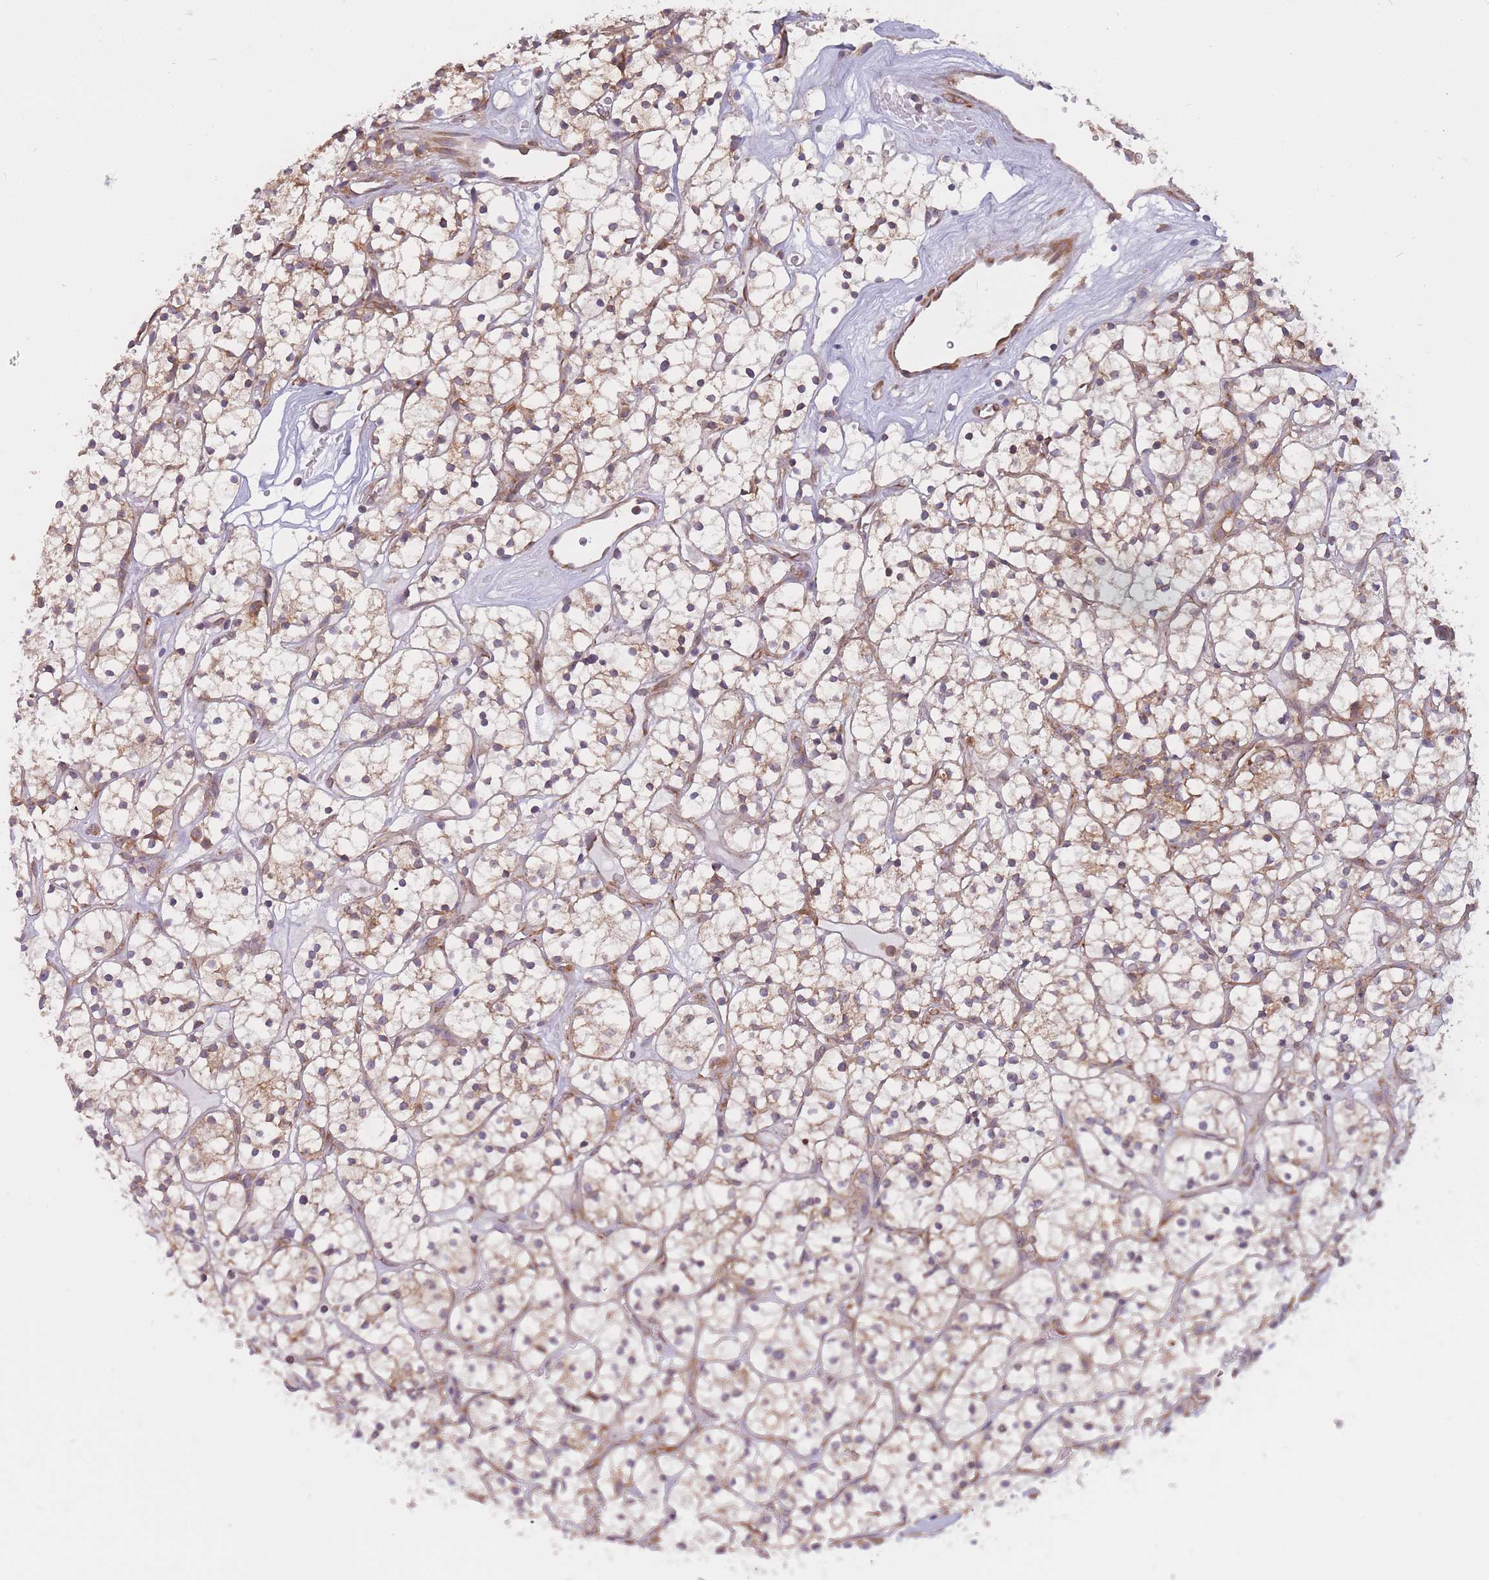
{"staining": {"intensity": "moderate", "quantity": ">75%", "location": "cytoplasmic/membranous"}, "tissue": "renal cancer", "cell_type": "Tumor cells", "image_type": "cancer", "snomed": [{"axis": "morphology", "description": "Adenocarcinoma, NOS"}, {"axis": "topography", "description": "Kidney"}], "caption": "Human adenocarcinoma (renal) stained with a protein marker exhibits moderate staining in tumor cells.", "gene": "CCDC124", "patient": {"sex": "female", "age": 64}}